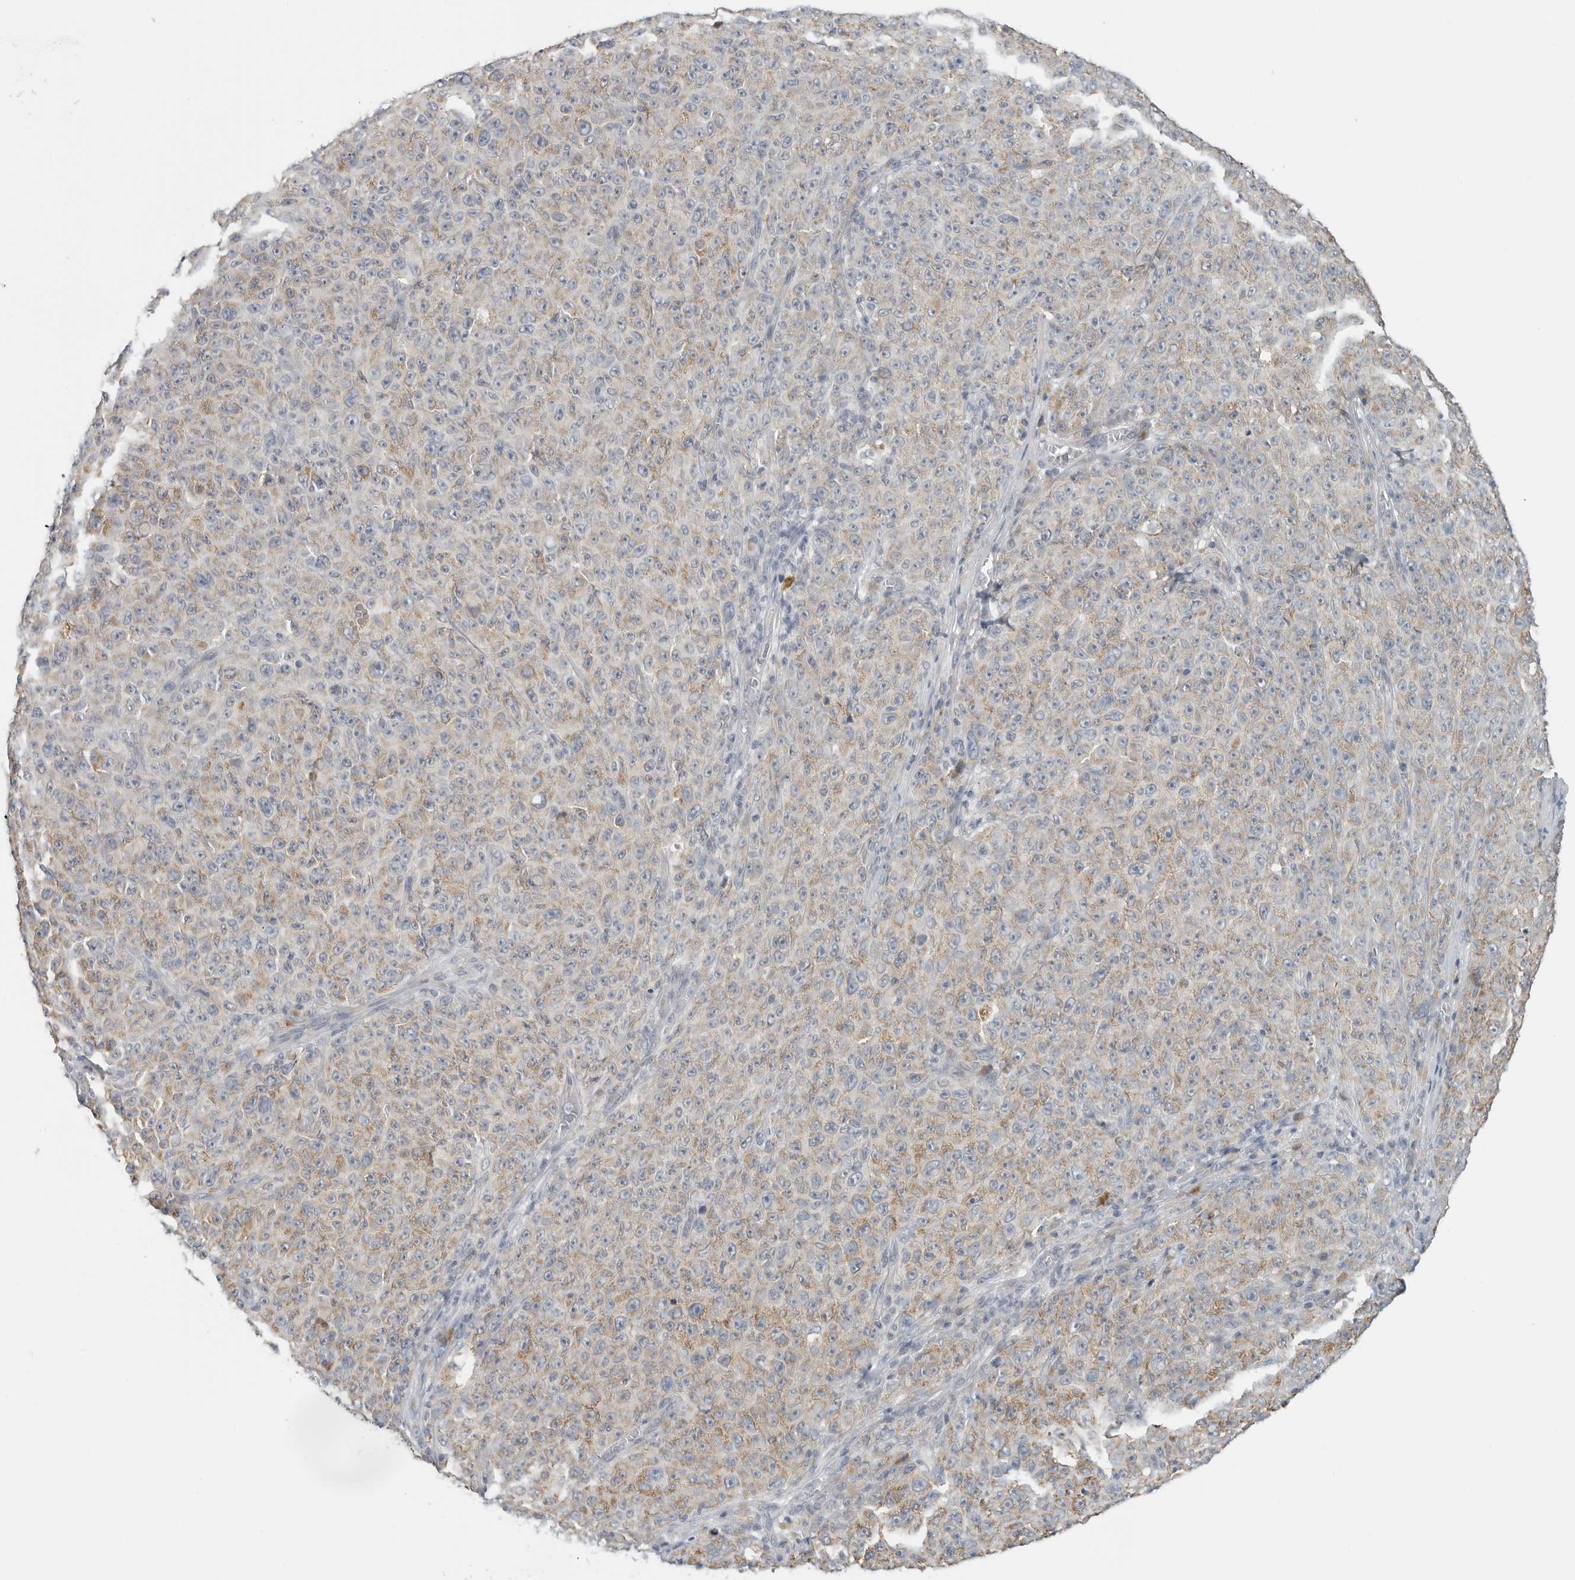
{"staining": {"intensity": "weak", "quantity": "25%-75%", "location": "cytoplasmic/membranous"}, "tissue": "melanoma", "cell_type": "Tumor cells", "image_type": "cancer", "snomed": [{"axis": "morphology", "description": "Malignant melanoma, NOS"}, {"axis": "topography", "description": "Skin"}], "caption": "Immunohistochemical staining of human malignant melanoma shows weak cytoplasmic/membranous protein staining in about 25%-75% of tumor cells.", "gene": "IL12RB2", "patient": {"sex": "female", "age": 82}}